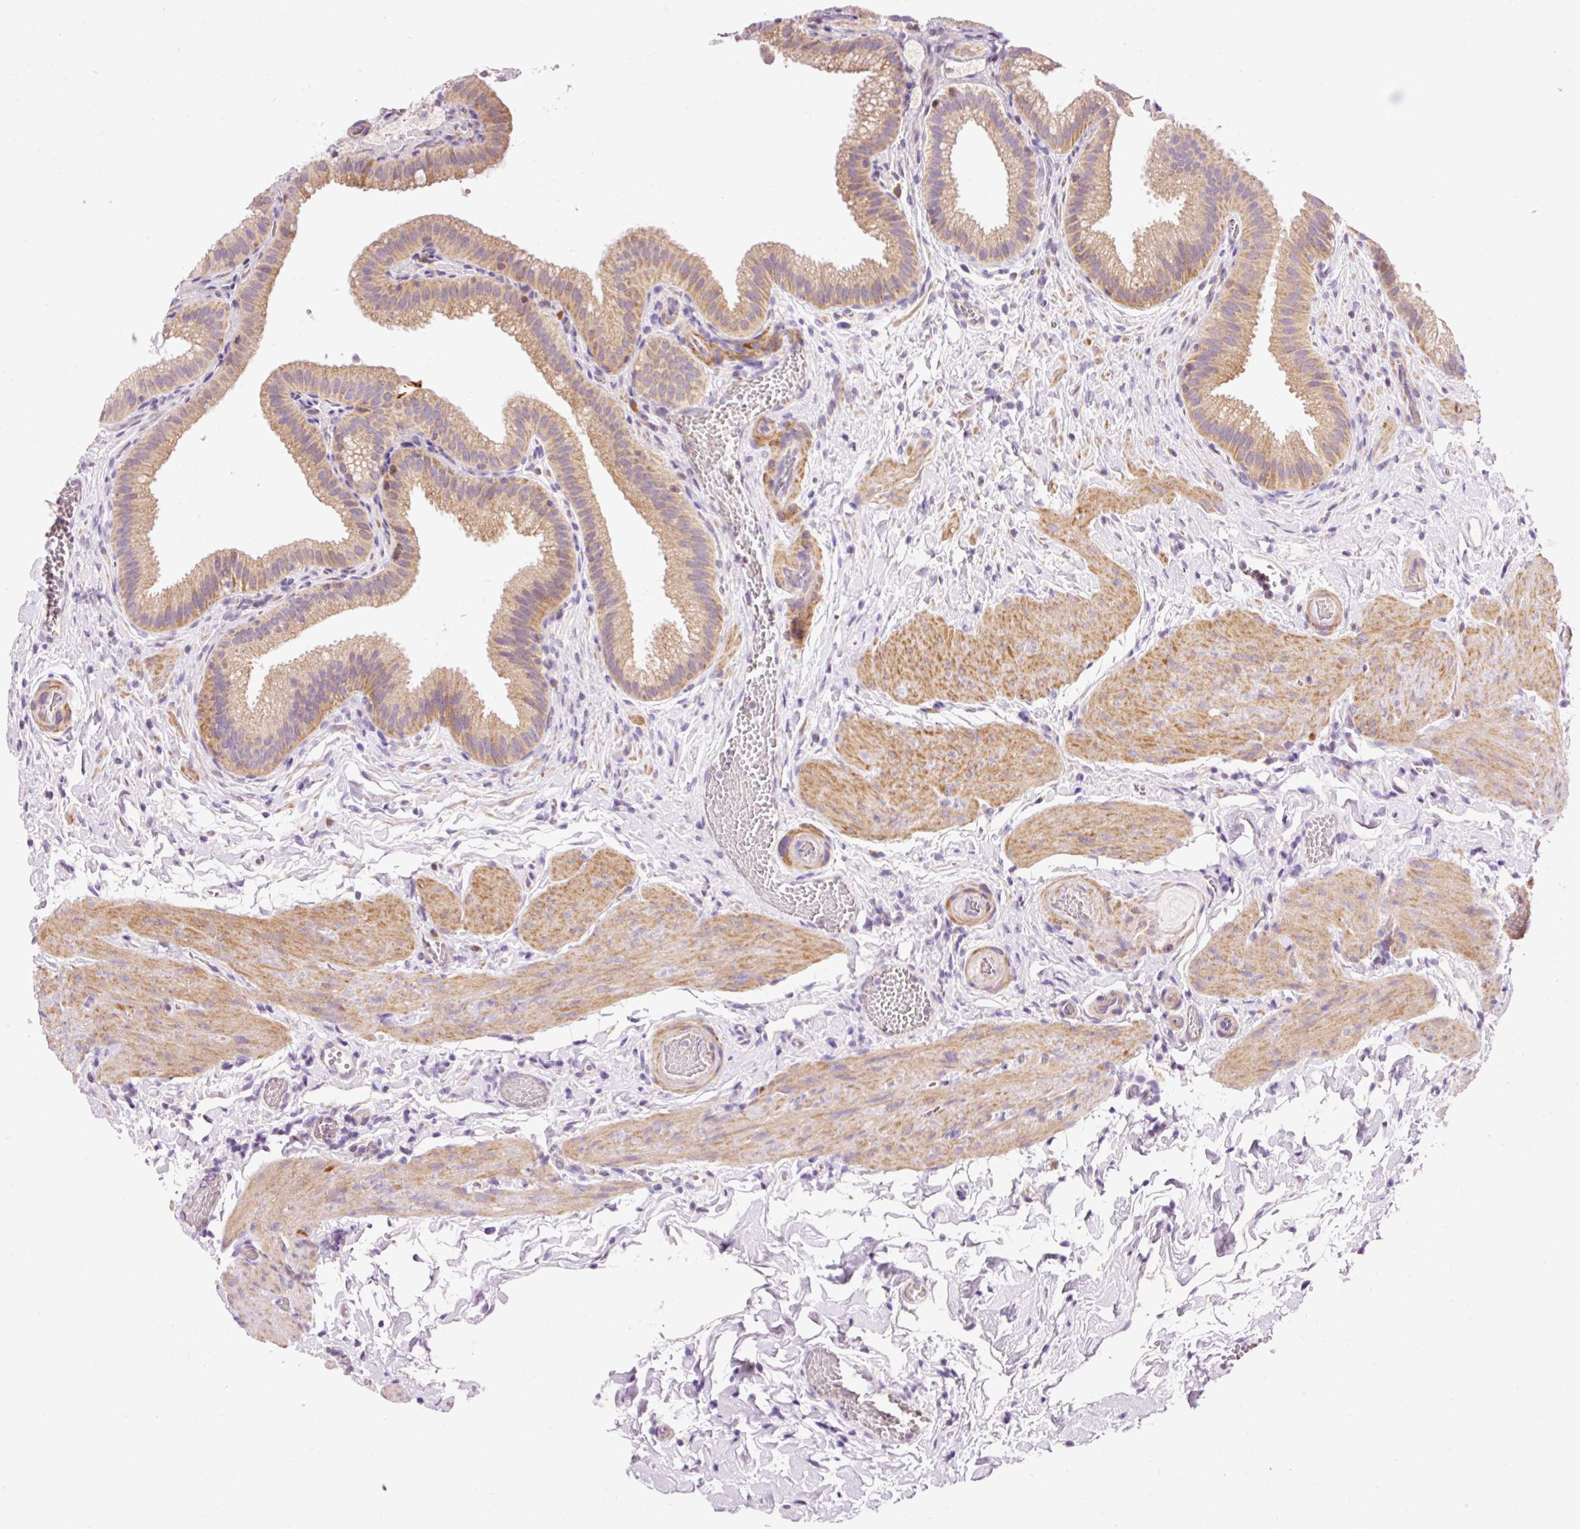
{"staining": {"intensity": "moderate", "quantity": ">75%", "location": "cytoplasmic/membranous"}, "tissue": "gallbladder", "cell_type": "Glandular cells", "image_type": "normal", "snomed": [{"axis": "morphology", "description": "Normal tissue, NOS"}, {"axis": "topography", "description": "Gallbladder"}], "caption": "Protein staining of normal gallbladder displays moderate cytoplasmic/membranous expression in approximately >75% of glandular cells.", "gene": "IMMT", "patient": {"sex": "female", "age": 63}}